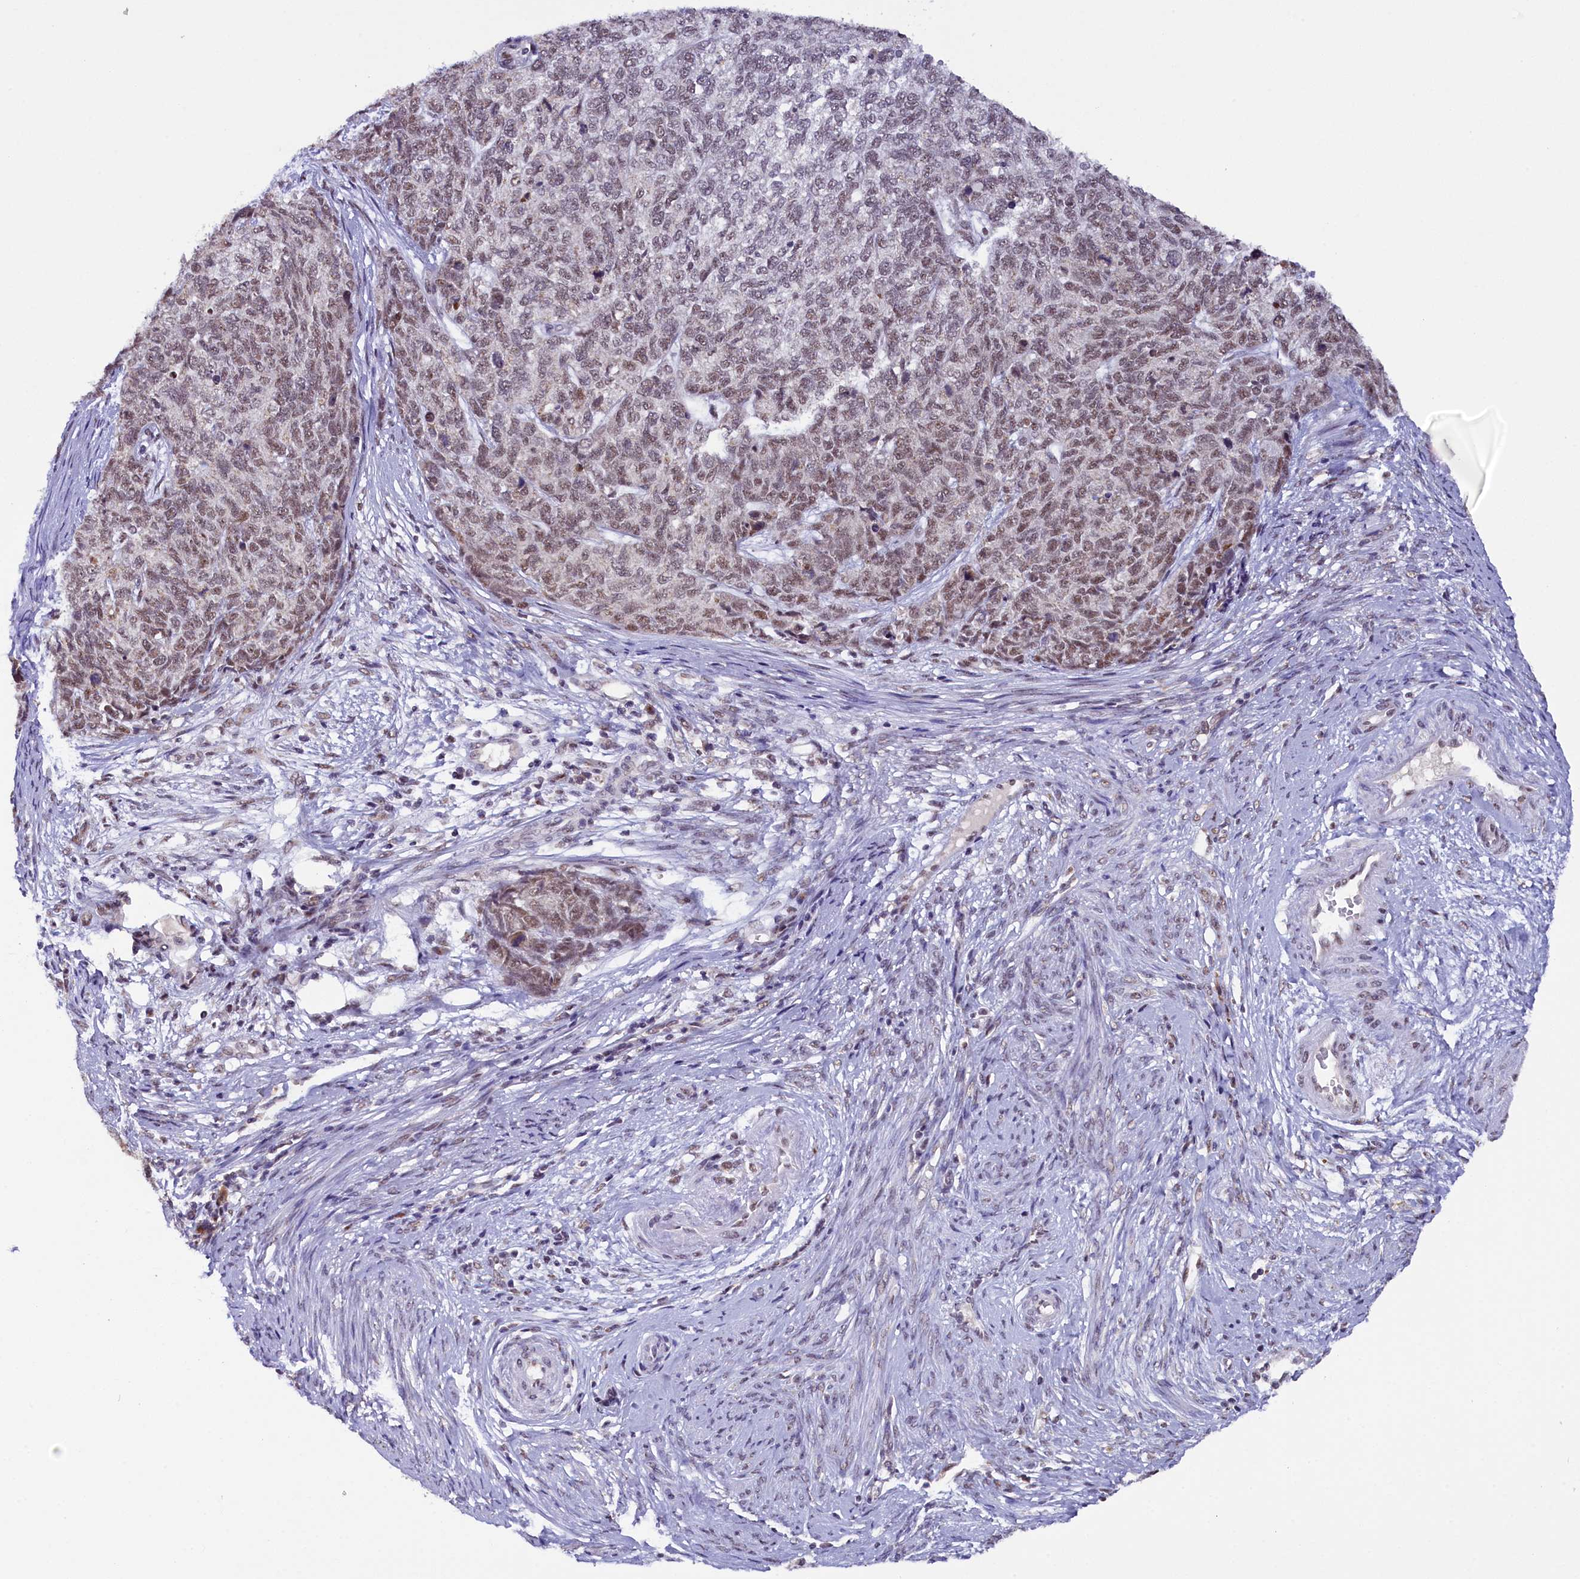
{"staining": {"intensity": "moderate", "quantity": "25%-75%", "location": "nuclear"}, "tissue": "cervical cancer", "cell_type": "Tumor cells", "image_type": "cancer", "snomed": [{"axis": "morphology", "description": "Squamous cell carcinoma, NOS"}, {"axis": "topography", "description": "Cervix"}], "caption": "Cervical cancer tissue reveals moderate nuclear expression in approximately 25%-75% of tumor cells", "gene": "NCBP1", "patient": {"sex": "female", "age": 63}}